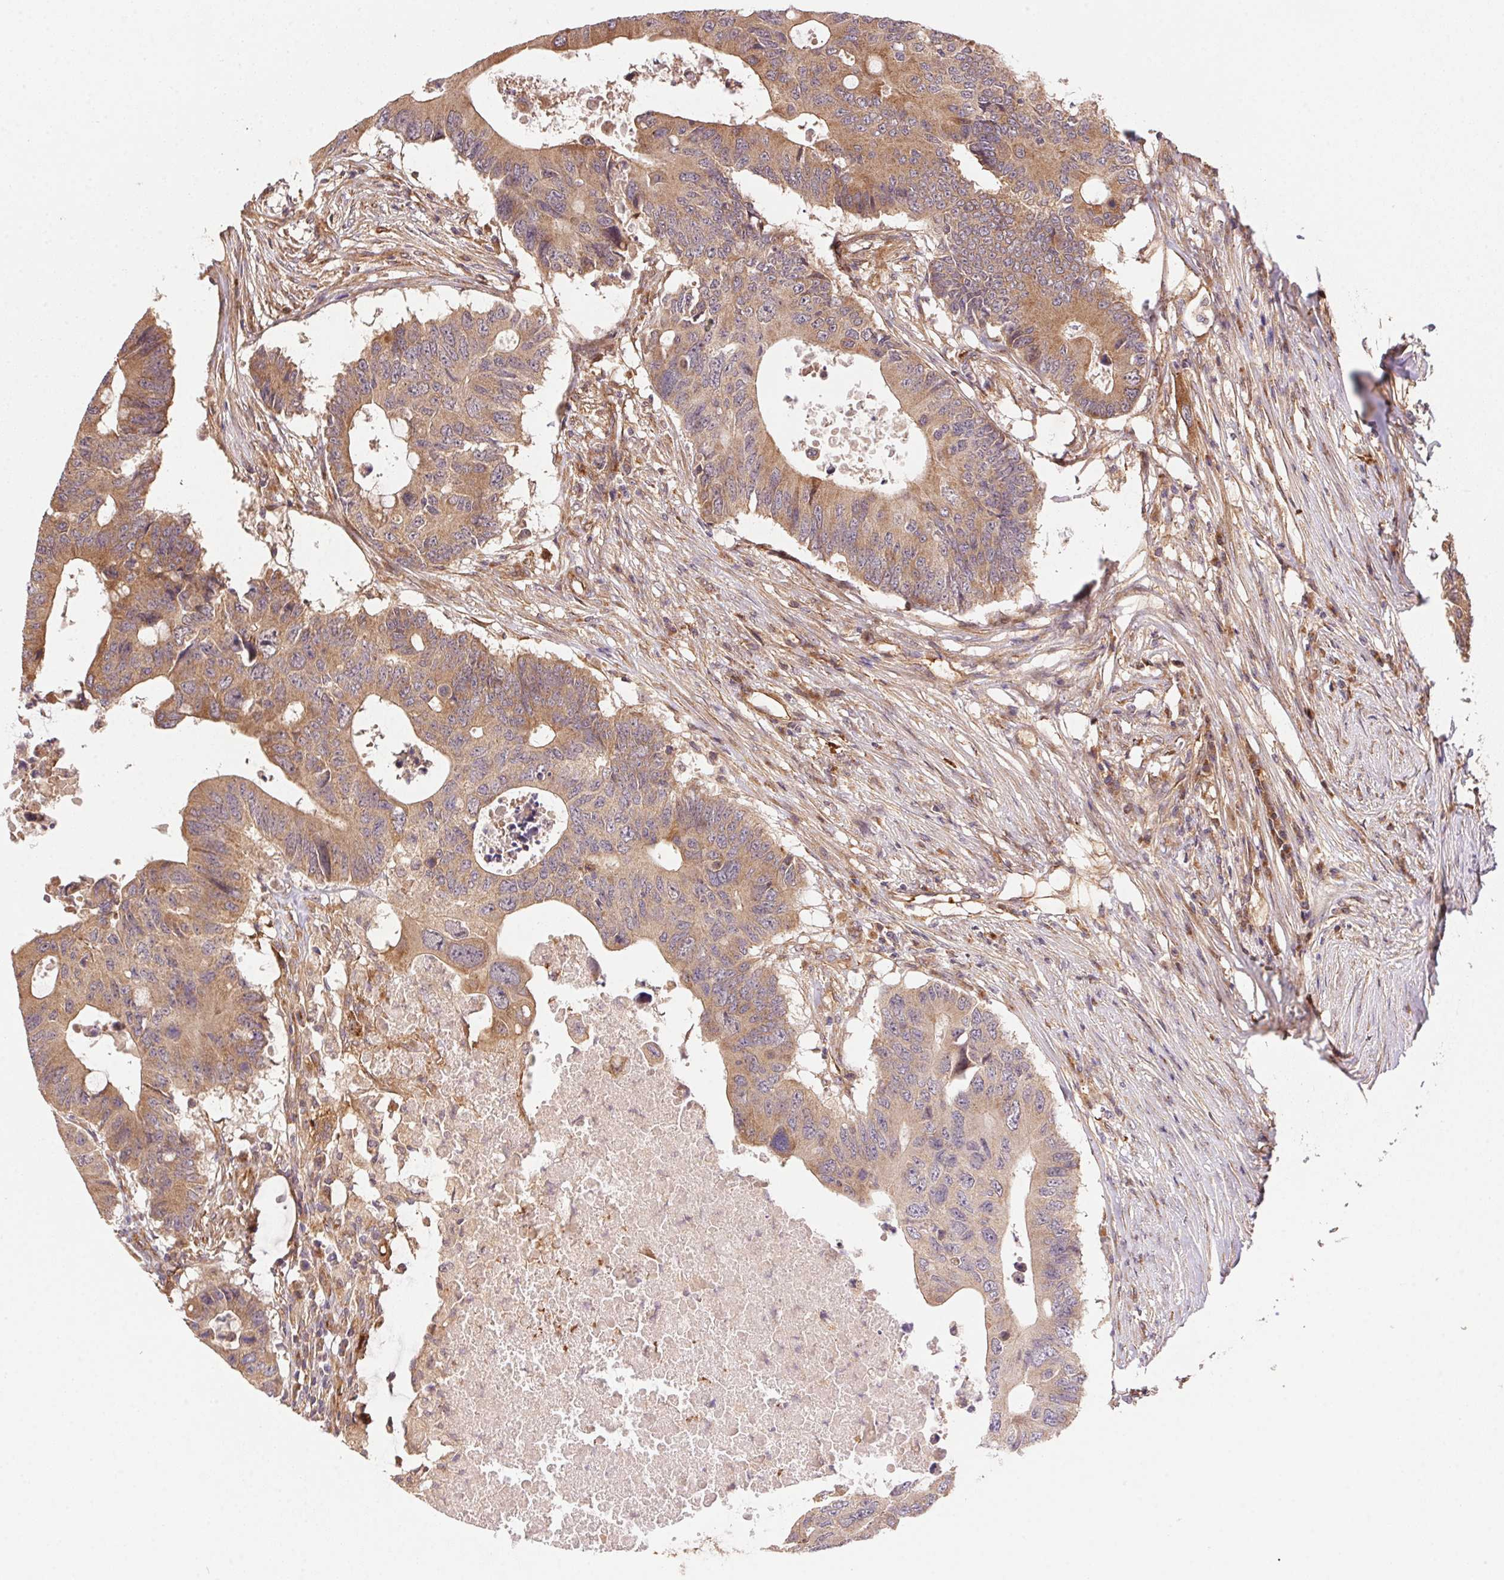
{"staining": {"intensity": "moderate", "quantity": ">75%", "location": "cytoplasmic/membranous"}, "tissue": "colorectal cancer", "cell_type": "Tumor cells", "image_type": "cancer", "snomed": [{"axis": "morphology", "description": "Adenocarcinoma, NOS"}, {"axis": "topography", "description": "Colon"}], "caption": "Immunohistochemical staining of human adenocarcinoma (colorectal) shows medium levels of moderate cytoplasmic/membranous staining in about >75% of tumor cells.", "gene": "USE1", "patient": {"sex": "male", "age": 71}}